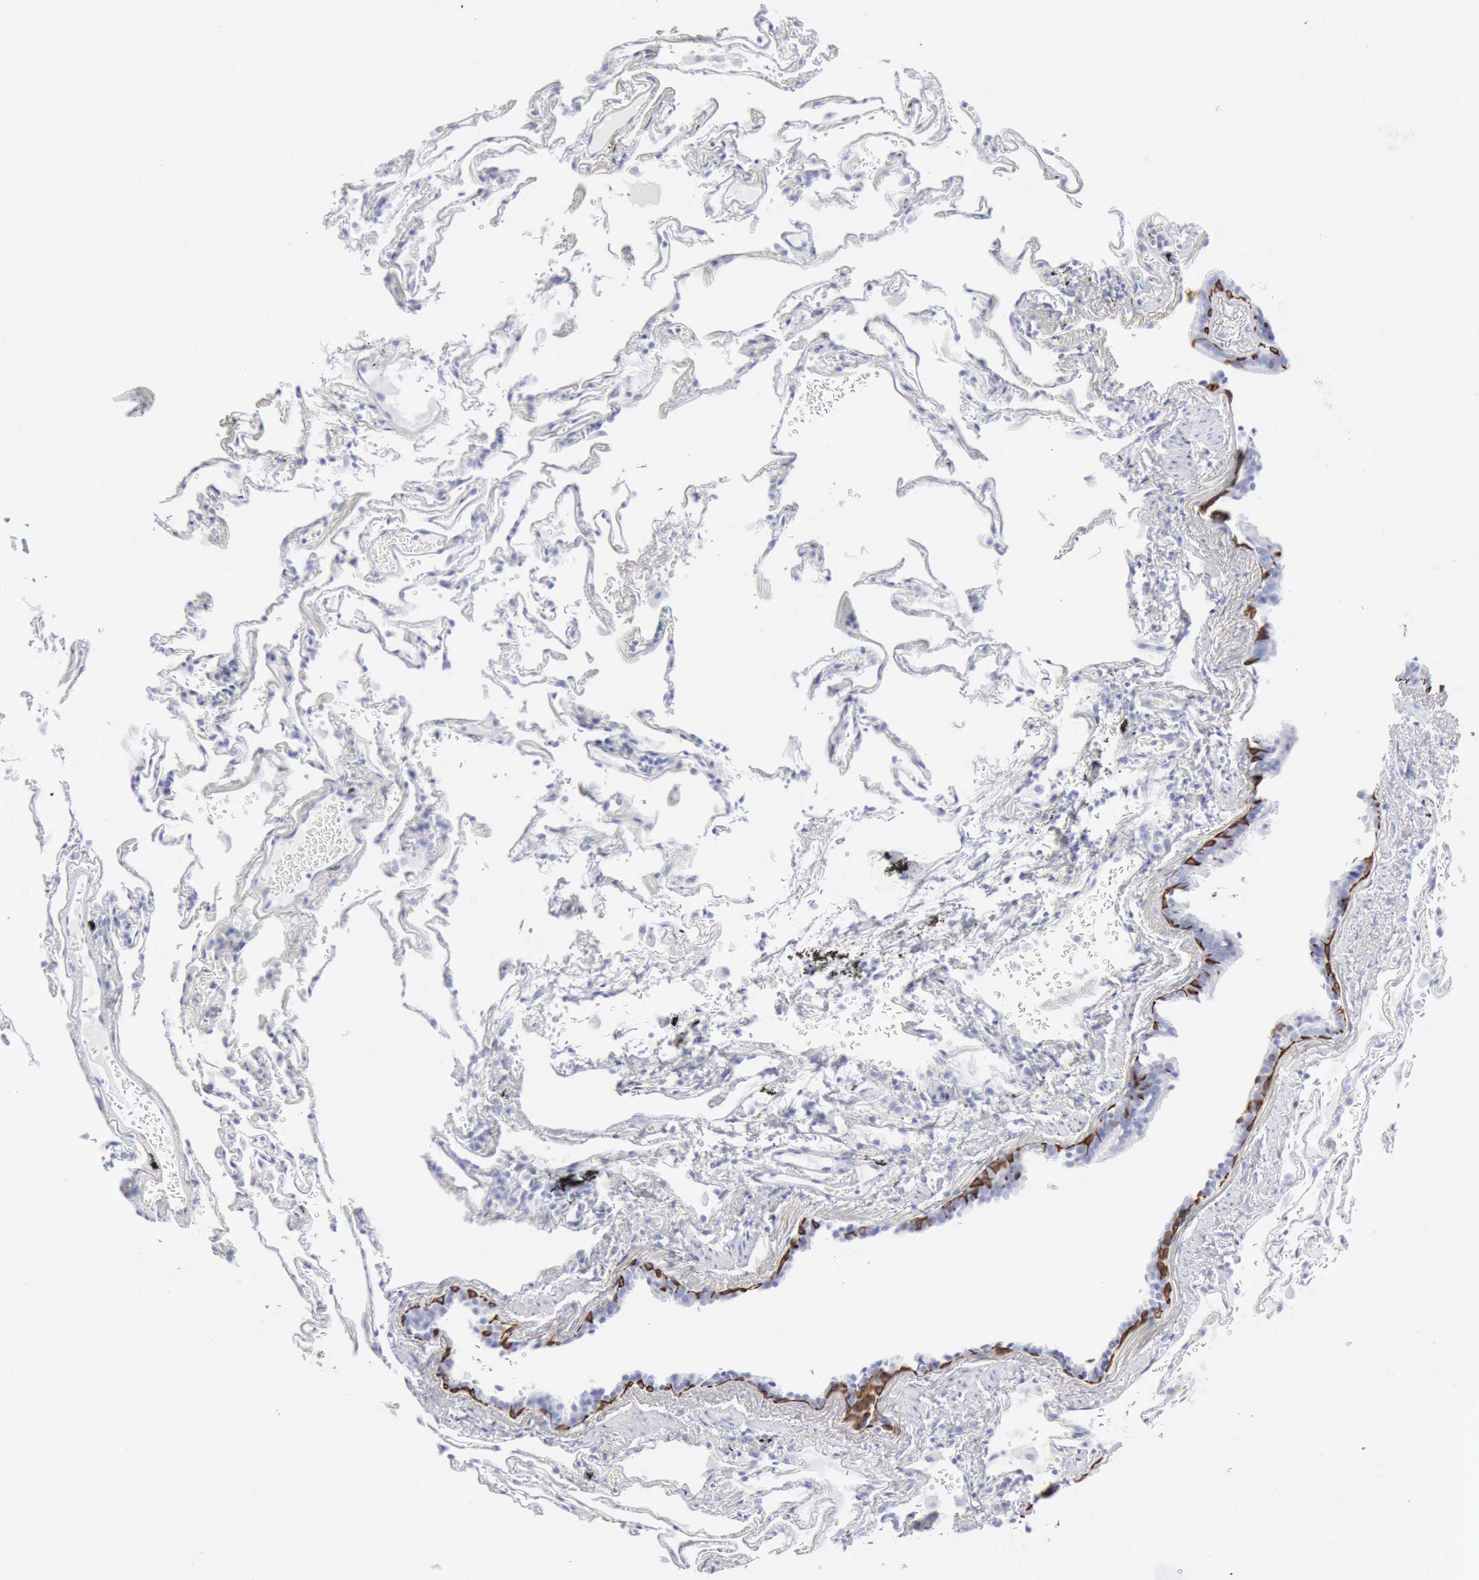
{"staining": {"intensity": "negative", "quantity": "none", "location": "none"}, "tissue": "lung", "cell_type": "Alveolar cells", "image_type": "normal", "snomed": [{"axis": "morphology", "description": "Normal tissue, NOS"}, {"axis": "morphology", "description": "Inflammation, NOS"}, {"axis": "topography", "description": "Lung"}], "caption": "DAB immunohistochemical staining of benign lung reveals no significant staining in alveolar cells. (Brightfield microscopy of DAB (3,3'-diaminobenzidine) immunohistochemistry (IHC) at high magnification).", "gene": "KRT5", "patient": {"sex": "male", "age": 69}}